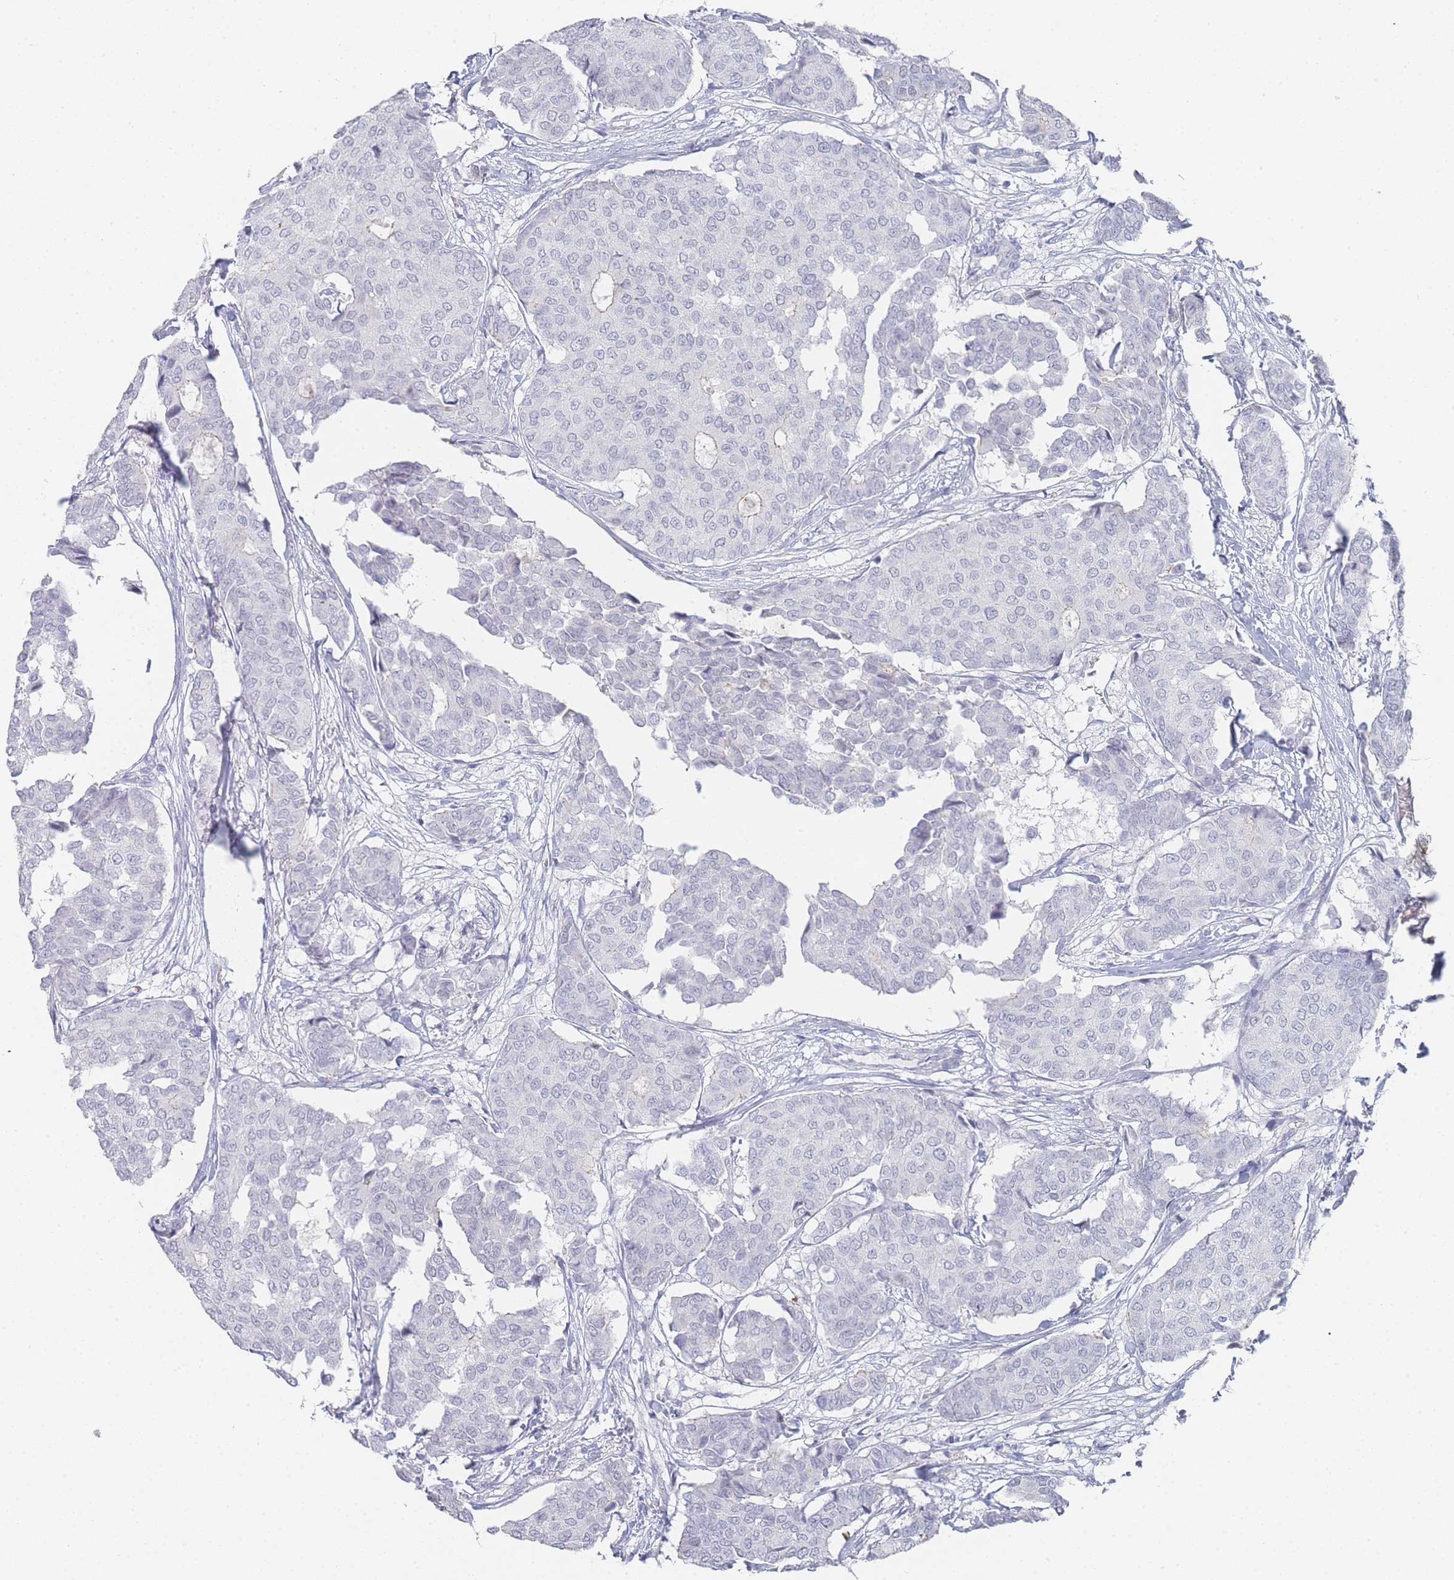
{"staining": {"intensity": "negative", "quantity": "none", "location": "none"}, "tissue": "breast cancer", "cell_type": "Tumor cells", "image_type": "cancer", "snomed": [{"axis": "morphology", "description": "Duct carcinoma"}, {"axis": "topography", "description": "Breast"}], "caption": "Human invasive ductal carcinoma (breast) stained for a protein using immunohistochemistry (IHC) displays no staining in tumor cells.", "gene": "IMPG1", "patient": {"sex": "female", "age": 75}}